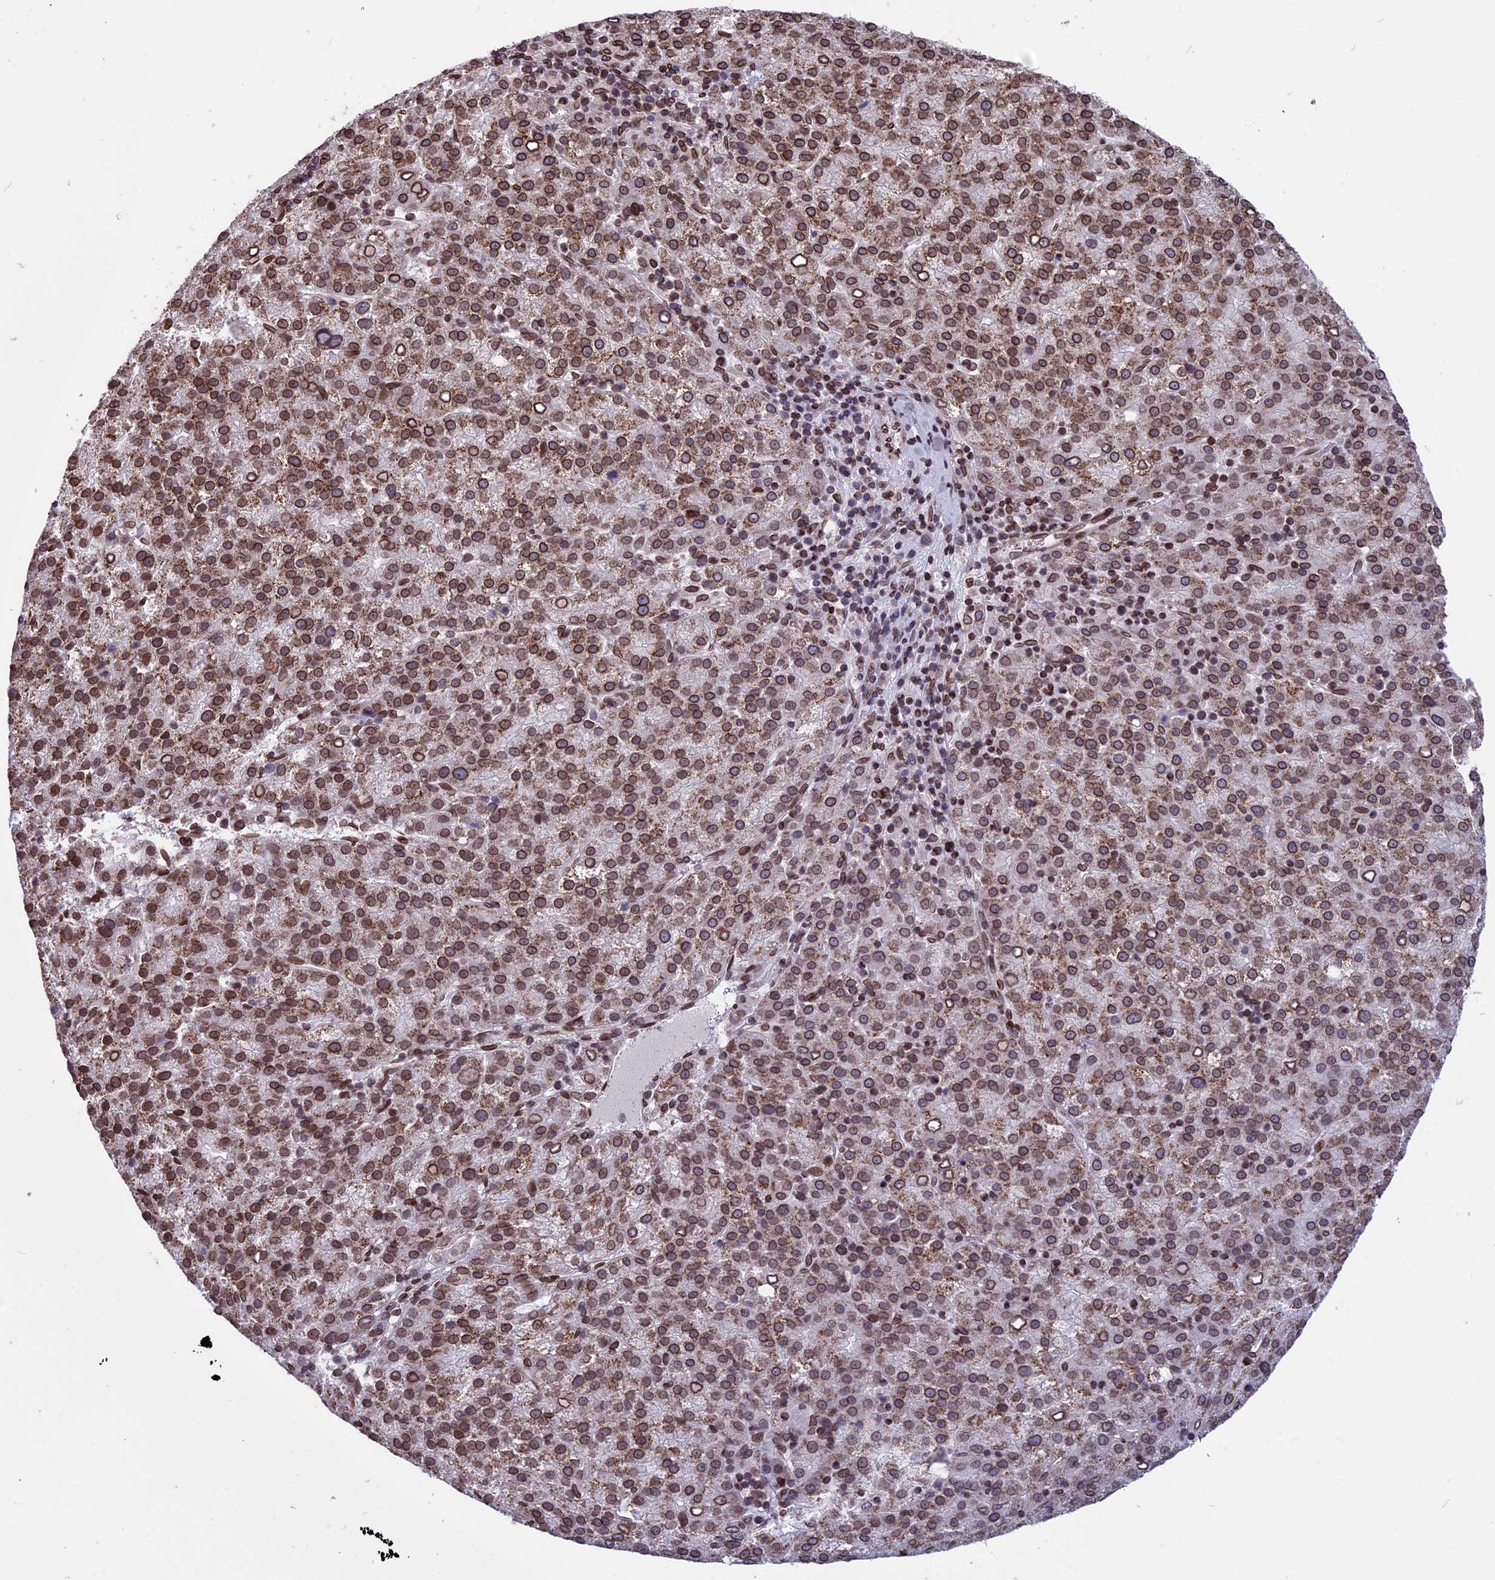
{"staining": {"intensity": "strong", "quantity": ">75%", "location": "cytoplasmic/membranous,nuclear"}, "tissue": "liver cancer", "cell_type": "Tumor cells", "image_type": "cancer", "snomed": [{"axis": "morphology", "description": "Carcinoma, Hepatocellular, NOS"}, {"axis": "topography", "description": "Liver"}], "caption": "This micrograph exhibits immunohistochemistry (IHC) staining of human liver cancer (hepatocellular carcinoma), with high strong cytoplasmic/membranous and nuclear staining in approximately >75% of tumor cells.", "gene": "PTCHD4", "patient": {"sex": "female", "age": 58}}